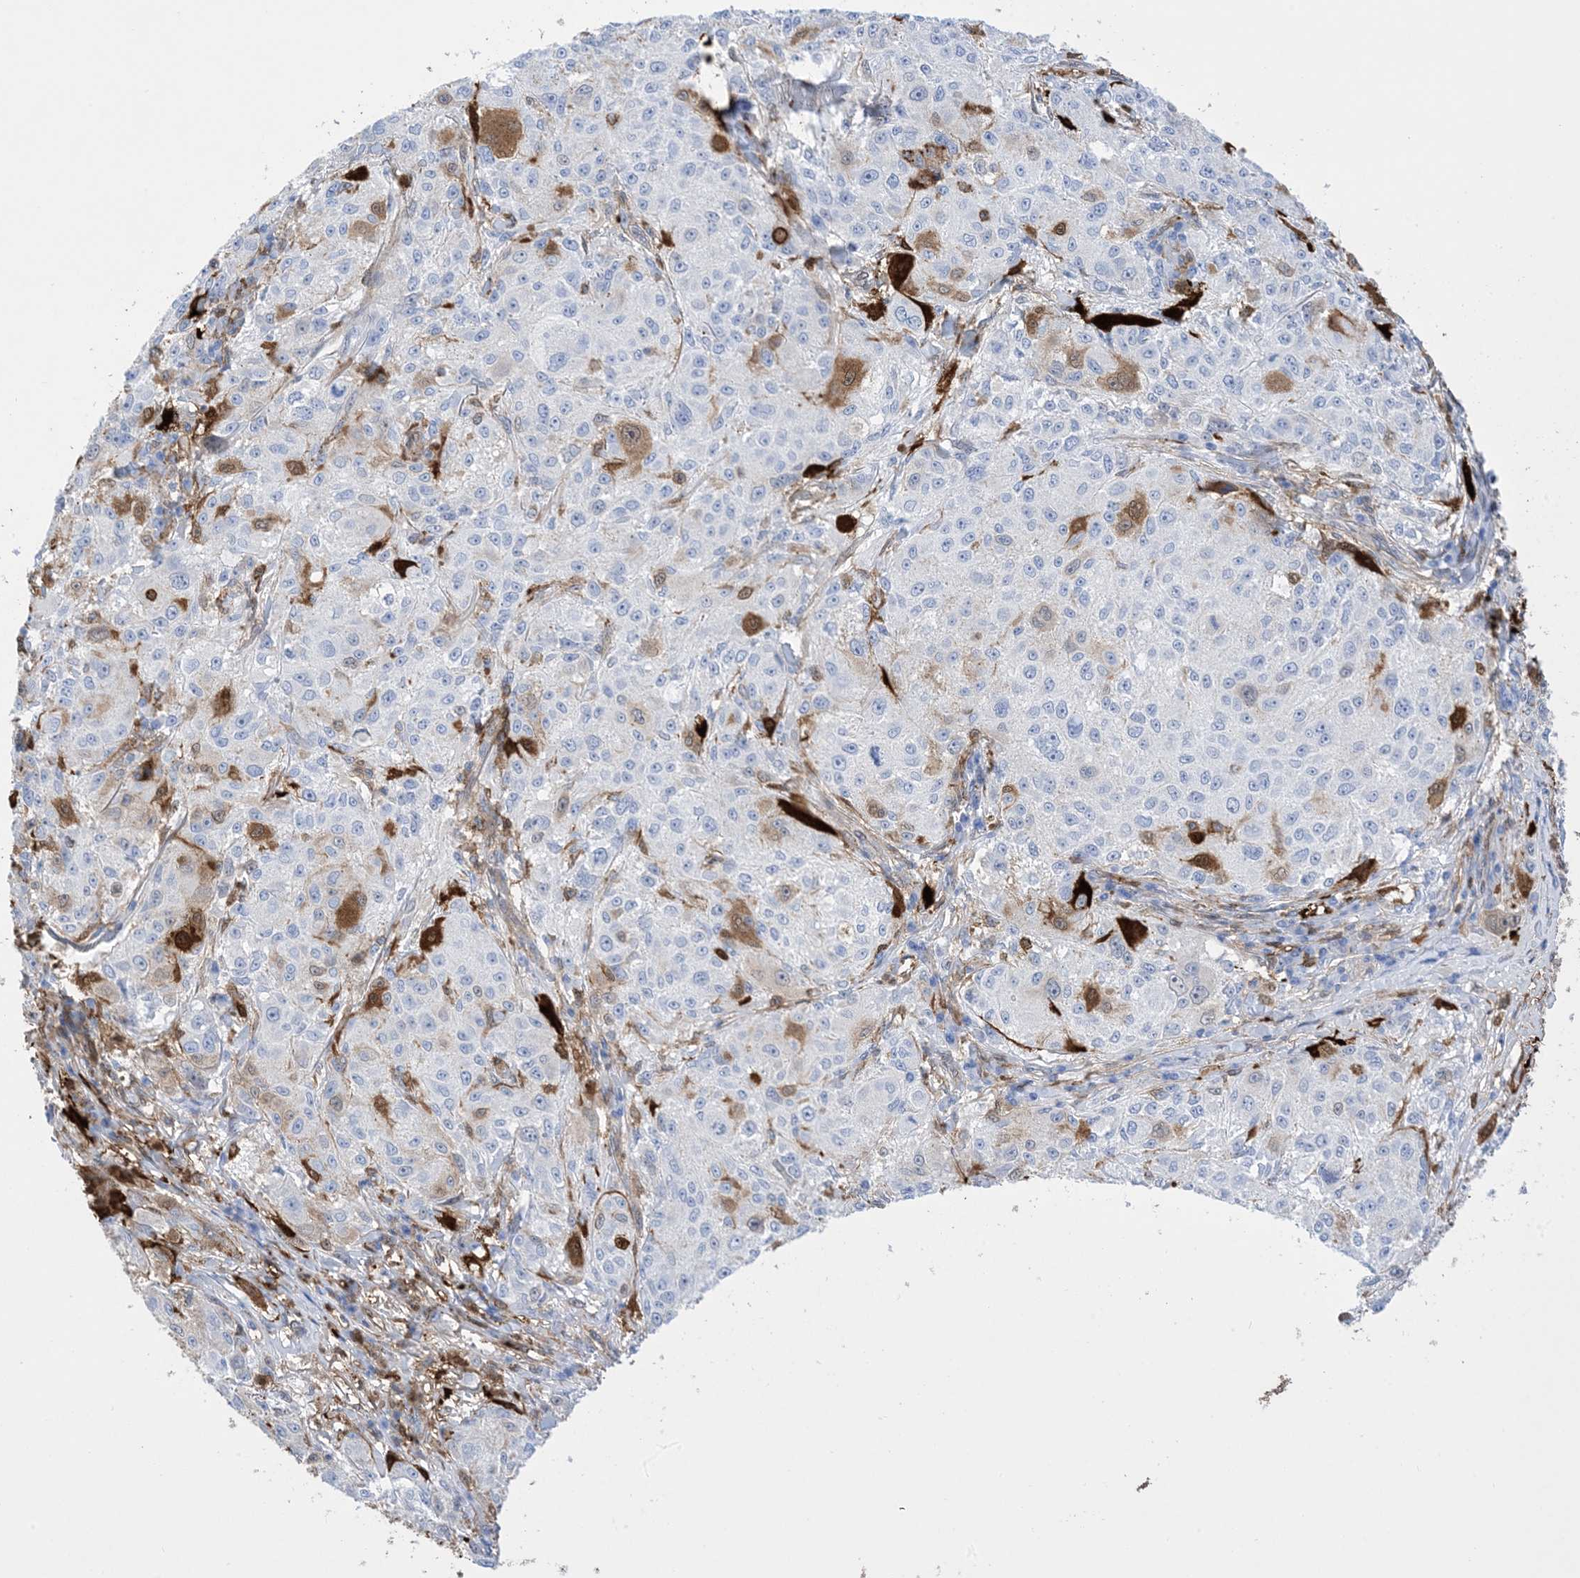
{"staining": {"intensity": "negative", "quantity": "none", "location": "none"}, "tissue": "melanoma", "cell_type": "Tumor cells", "image_type": "cancer", "snomed": [{"axis": "morphology", "description": "Necrosis, NOS"}, {"axis": "morphology", "description": "Malignant melanoma, NOS"}, {"axis": "topography", "description": "Skin"}], "caption": "Immunohistochemical staining of melanoma exhibits no significant positivity in tumor cells.", "gene": "ANXA1", "patient": {"sex": "female", "age": 87}}